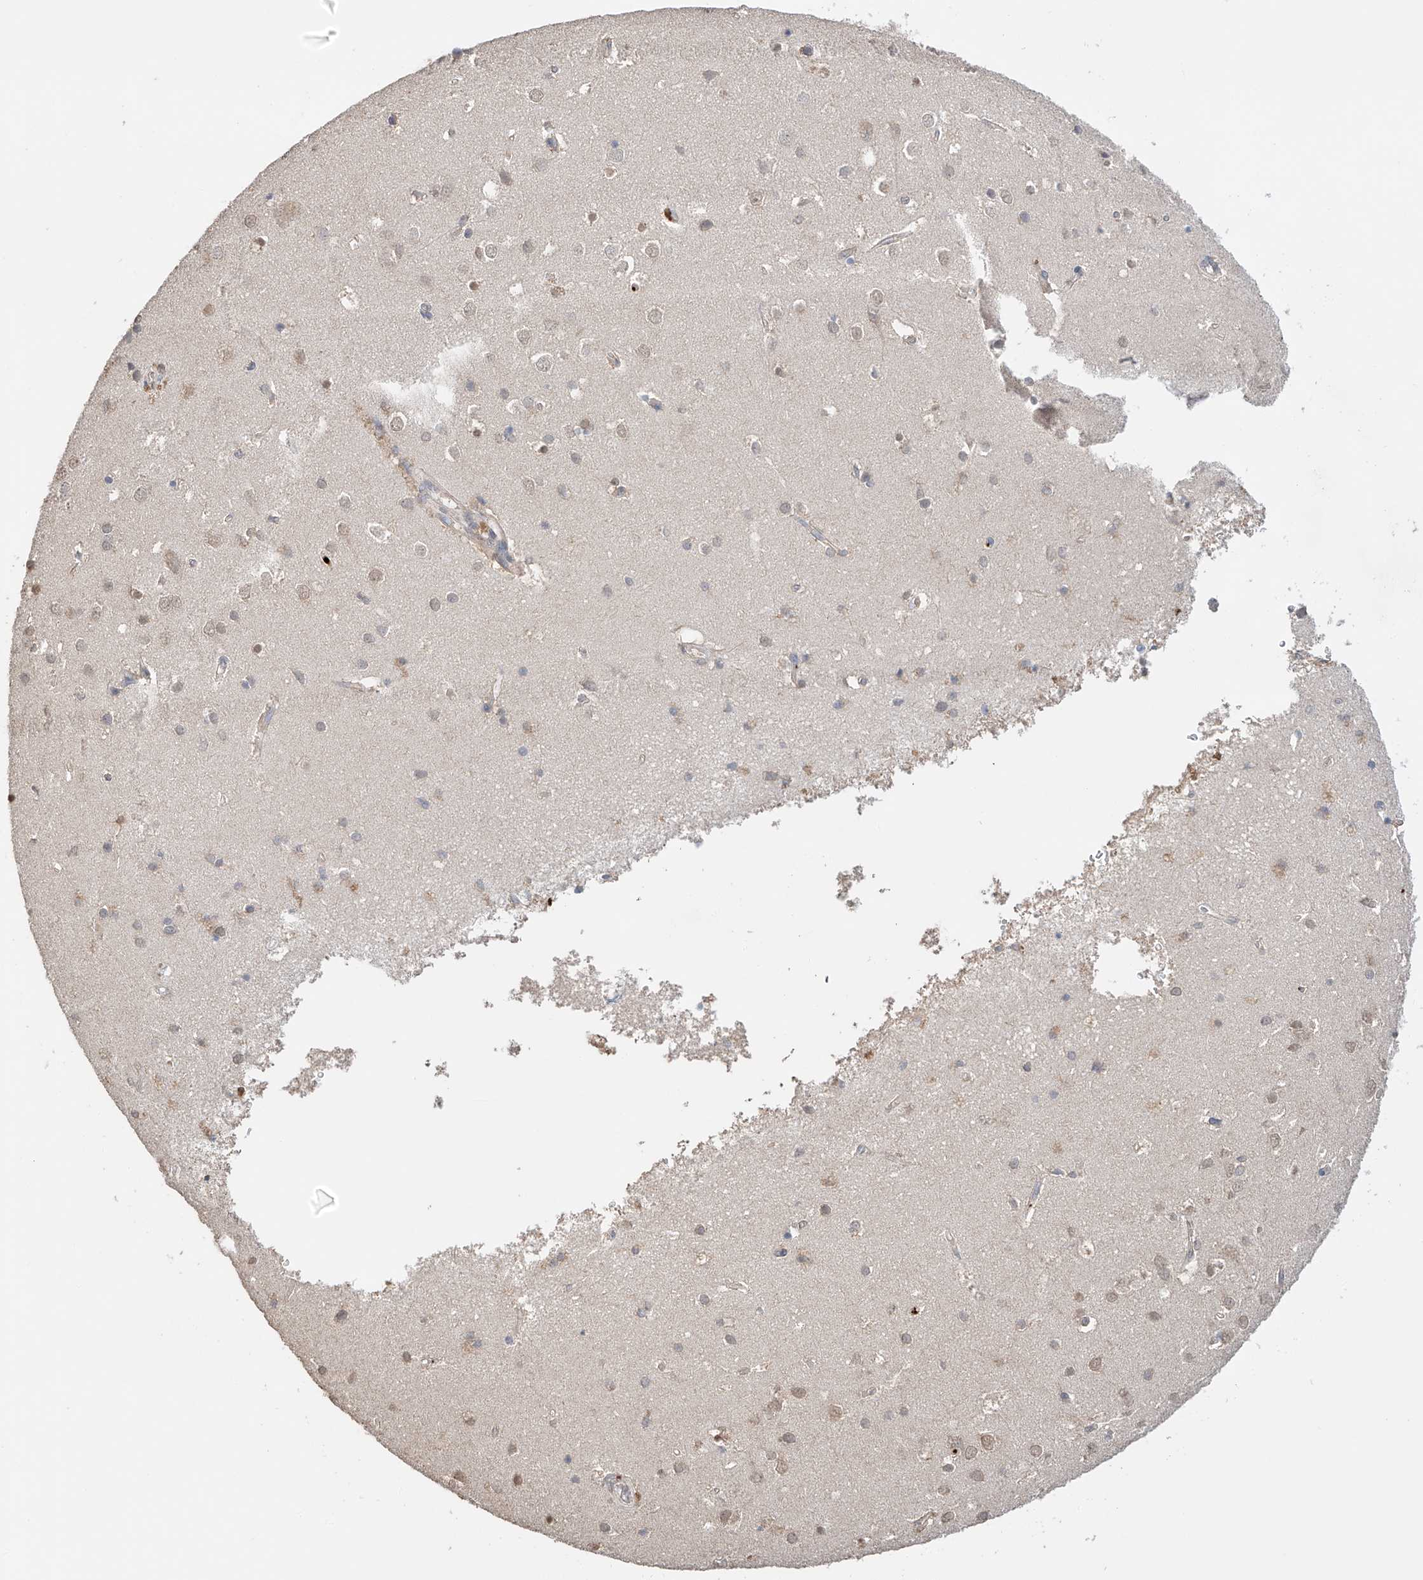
{"staining": {"intensity": "negative", "quantity": "none", "location": "none"}, "tissue": "cerebral cortex", "cell_type": "Endothelial cells", "image_type": "normal", "snomed": [{"axis": "morphology", "description": "Normal tissue, NOS"}, {"axis": "topography", "description": "Cerebral cortex"}], "caption": "Image shows no protein staining in endothelial cells of unremarkable cerebral cortex. (Immunohistochemistry (ihc), brightfield microscopy, high magnification).", "gene": "ZFHX2", "patient": {"sex": "male", "age": 54}}